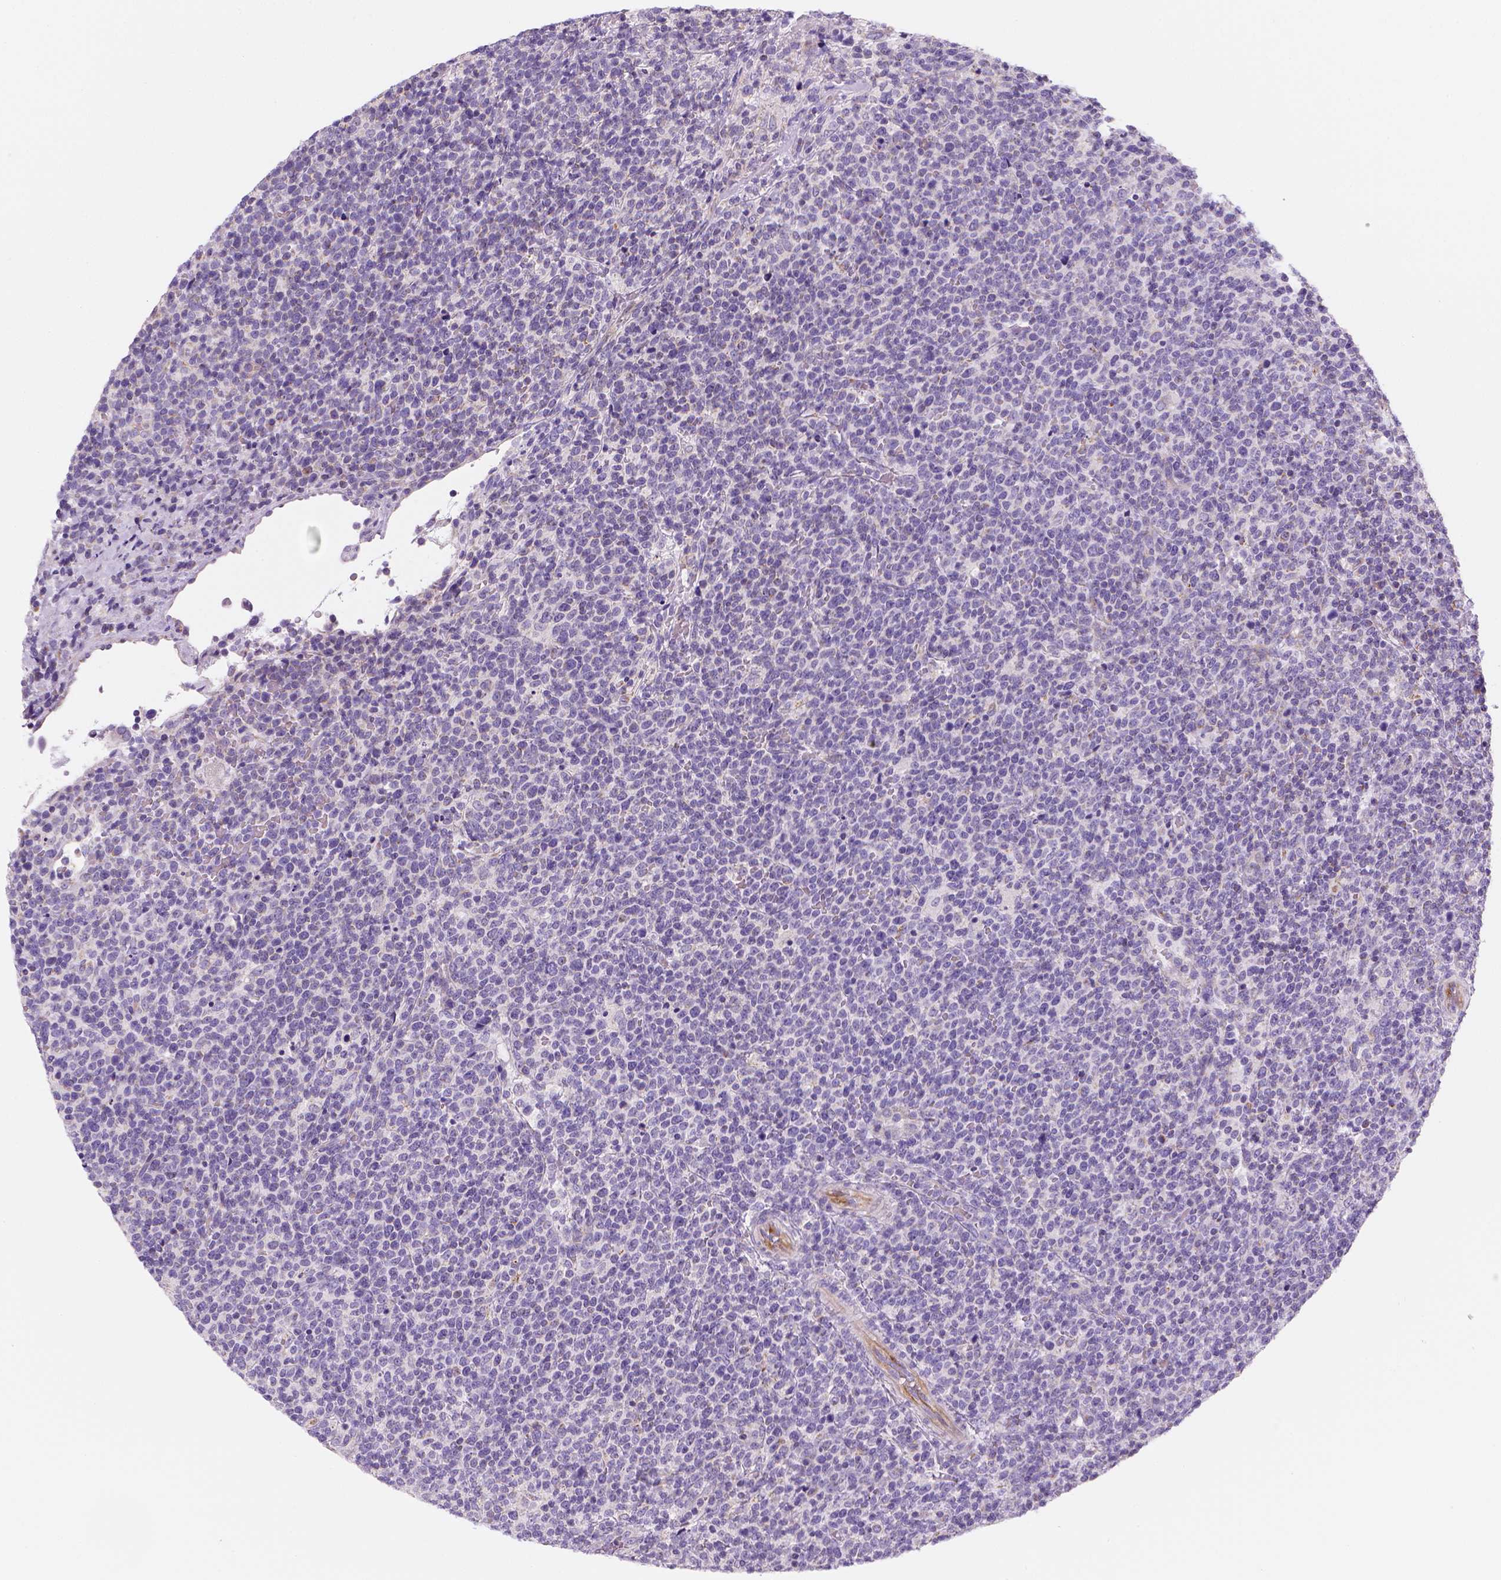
{"staining": {"intensity": "negative", "quantity": "none", "location": "none"}, "tissue": "lymphoma", "cell_type": "Tumor cells", "image_type": "cancer", "snomed": [{"axis": "morphology", "description": "Malignant lymphoma, non-Hodgkin's type, High grade"}, {"axis": "topography", "description": "Lymph node"}], "caption": "Immunohistochemistry (IHC) of lymphoma shows no staining in tumor cells.", "gene": "CES2", "patient": {"sex": "male", "age": 61}}